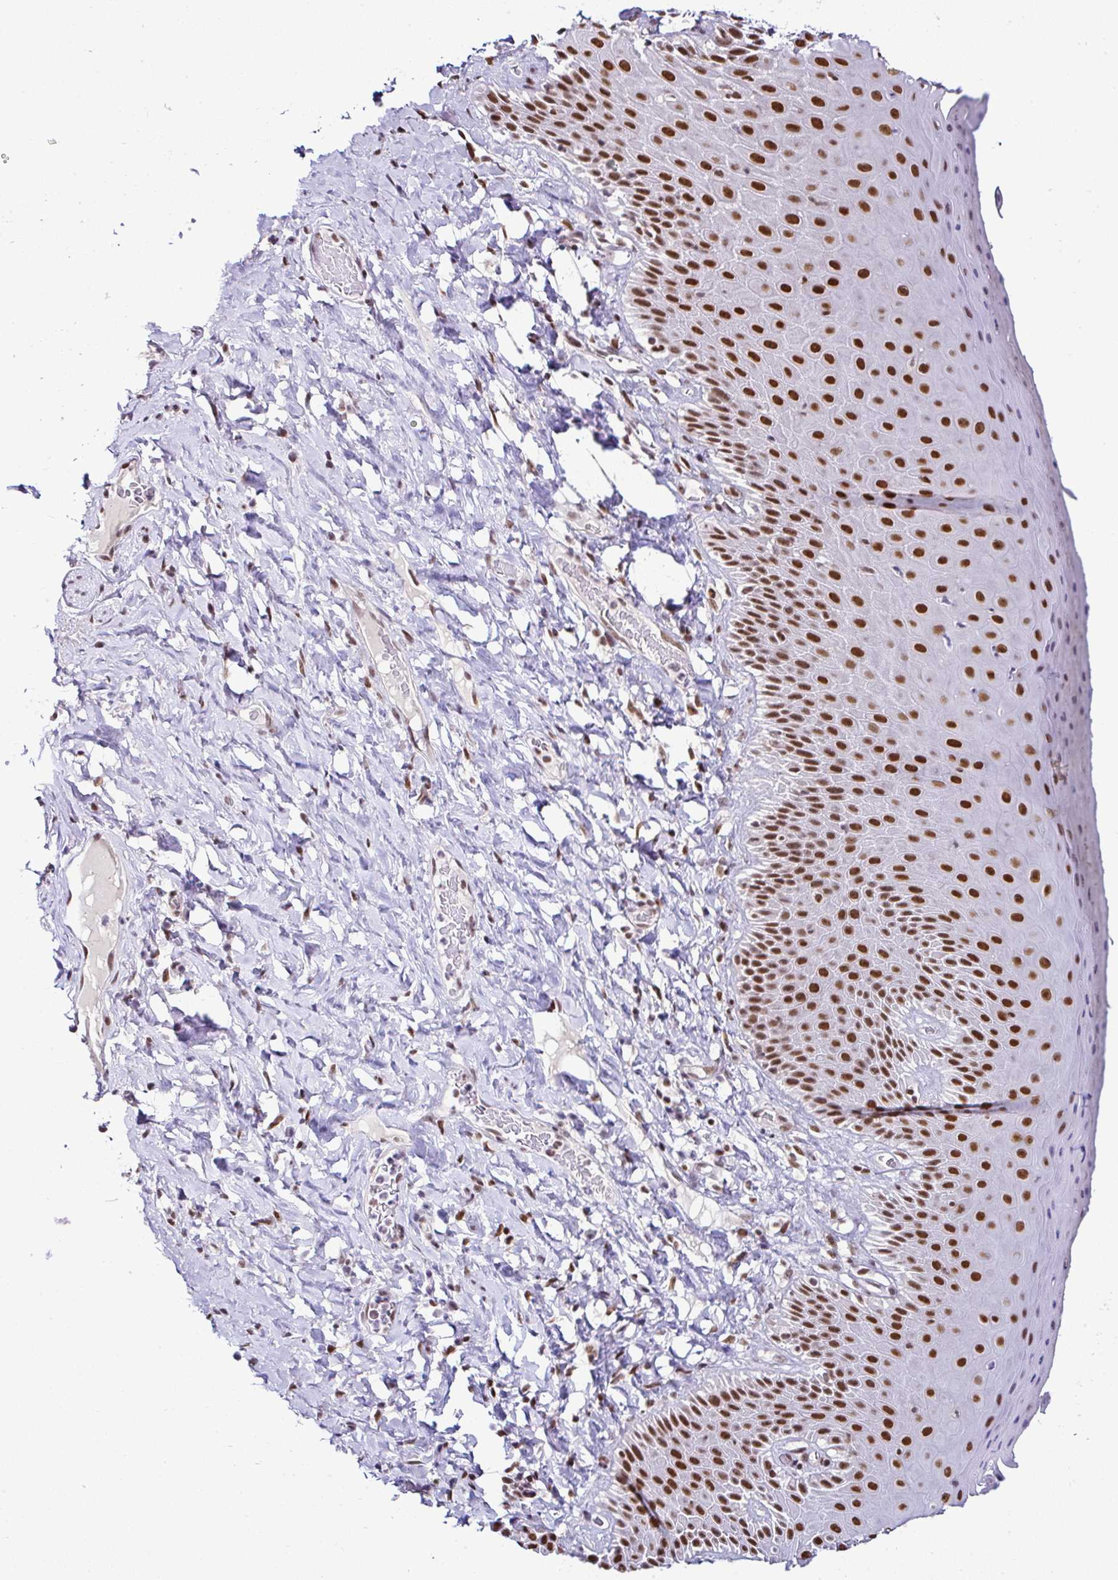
{"staining": {"intensity": "strong", "quantity": ">75%", "location": "nuclear"}, "tissue": "skin", "cell_type": "Epidermal cells", "image_type": "normal", "snomed": [{"axis": "morphology", "description": "Normal tissue, NOS"}, {"axis": "topography", "description": "Anal"}], "caption": "Benign skin reveals strong nuclear staining in approximately >75% of epidermal cells, visualized by immunohistochemistry.", "gene": "DR1", "patient": {"sex": "male", "age": 78}}